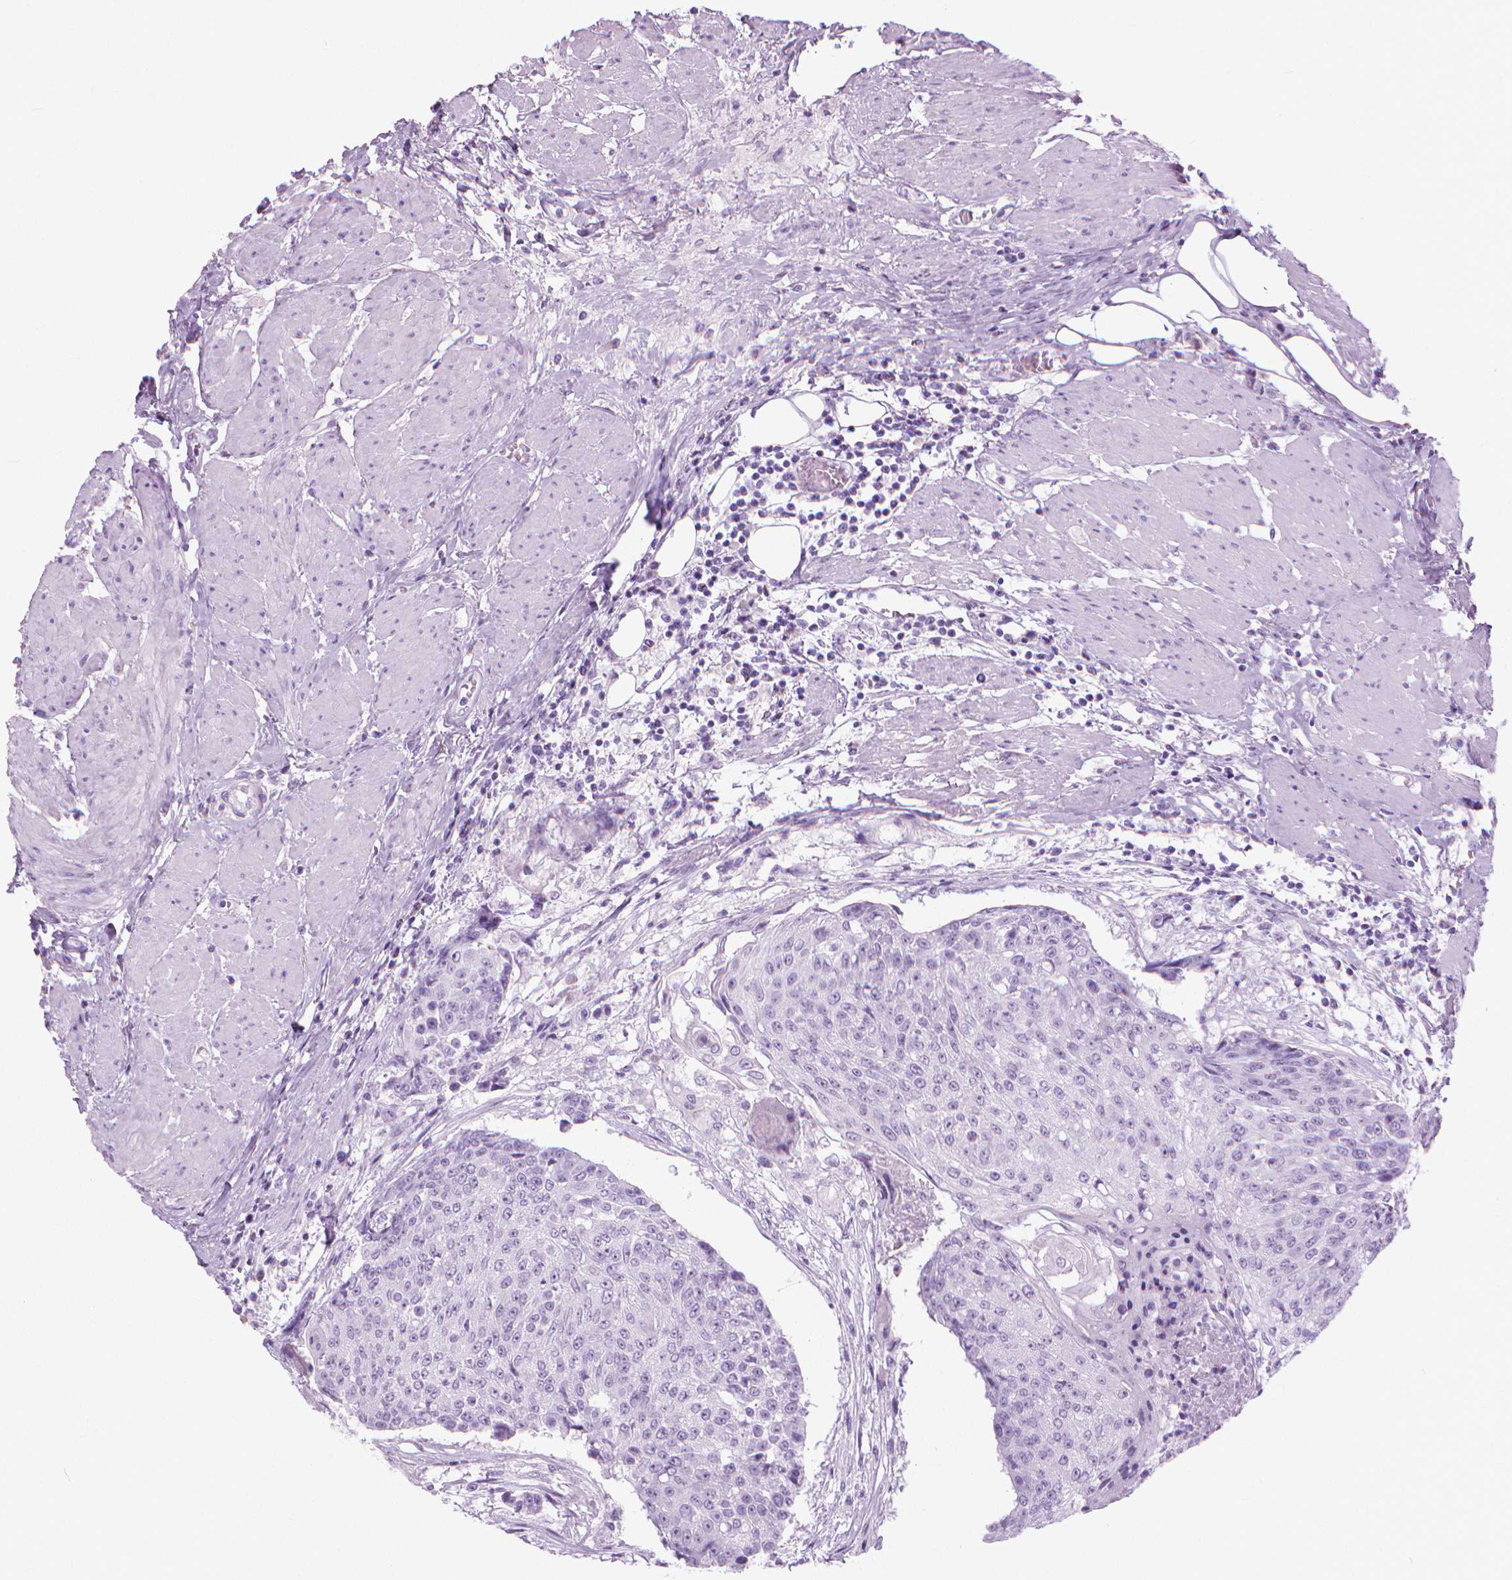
{"staining": {"intensity": "negative", "quantity": "none", "location": "none"}, "tissue": "urothelial cancer", "cell_type": "Tumor cells", "image_type": "cancer", "snomed": [{"axis": "morphology", "description": "Urothelial carcinoma, High grade"}, {"axis": "topography", "description": "Urinary bladder"}], "caption": "Immunohistochemistry of human urothelial cancer reveals no staining in tumor cells.", "gene": "HTR2B", "patient": {"sex": "female", "age": 63}}